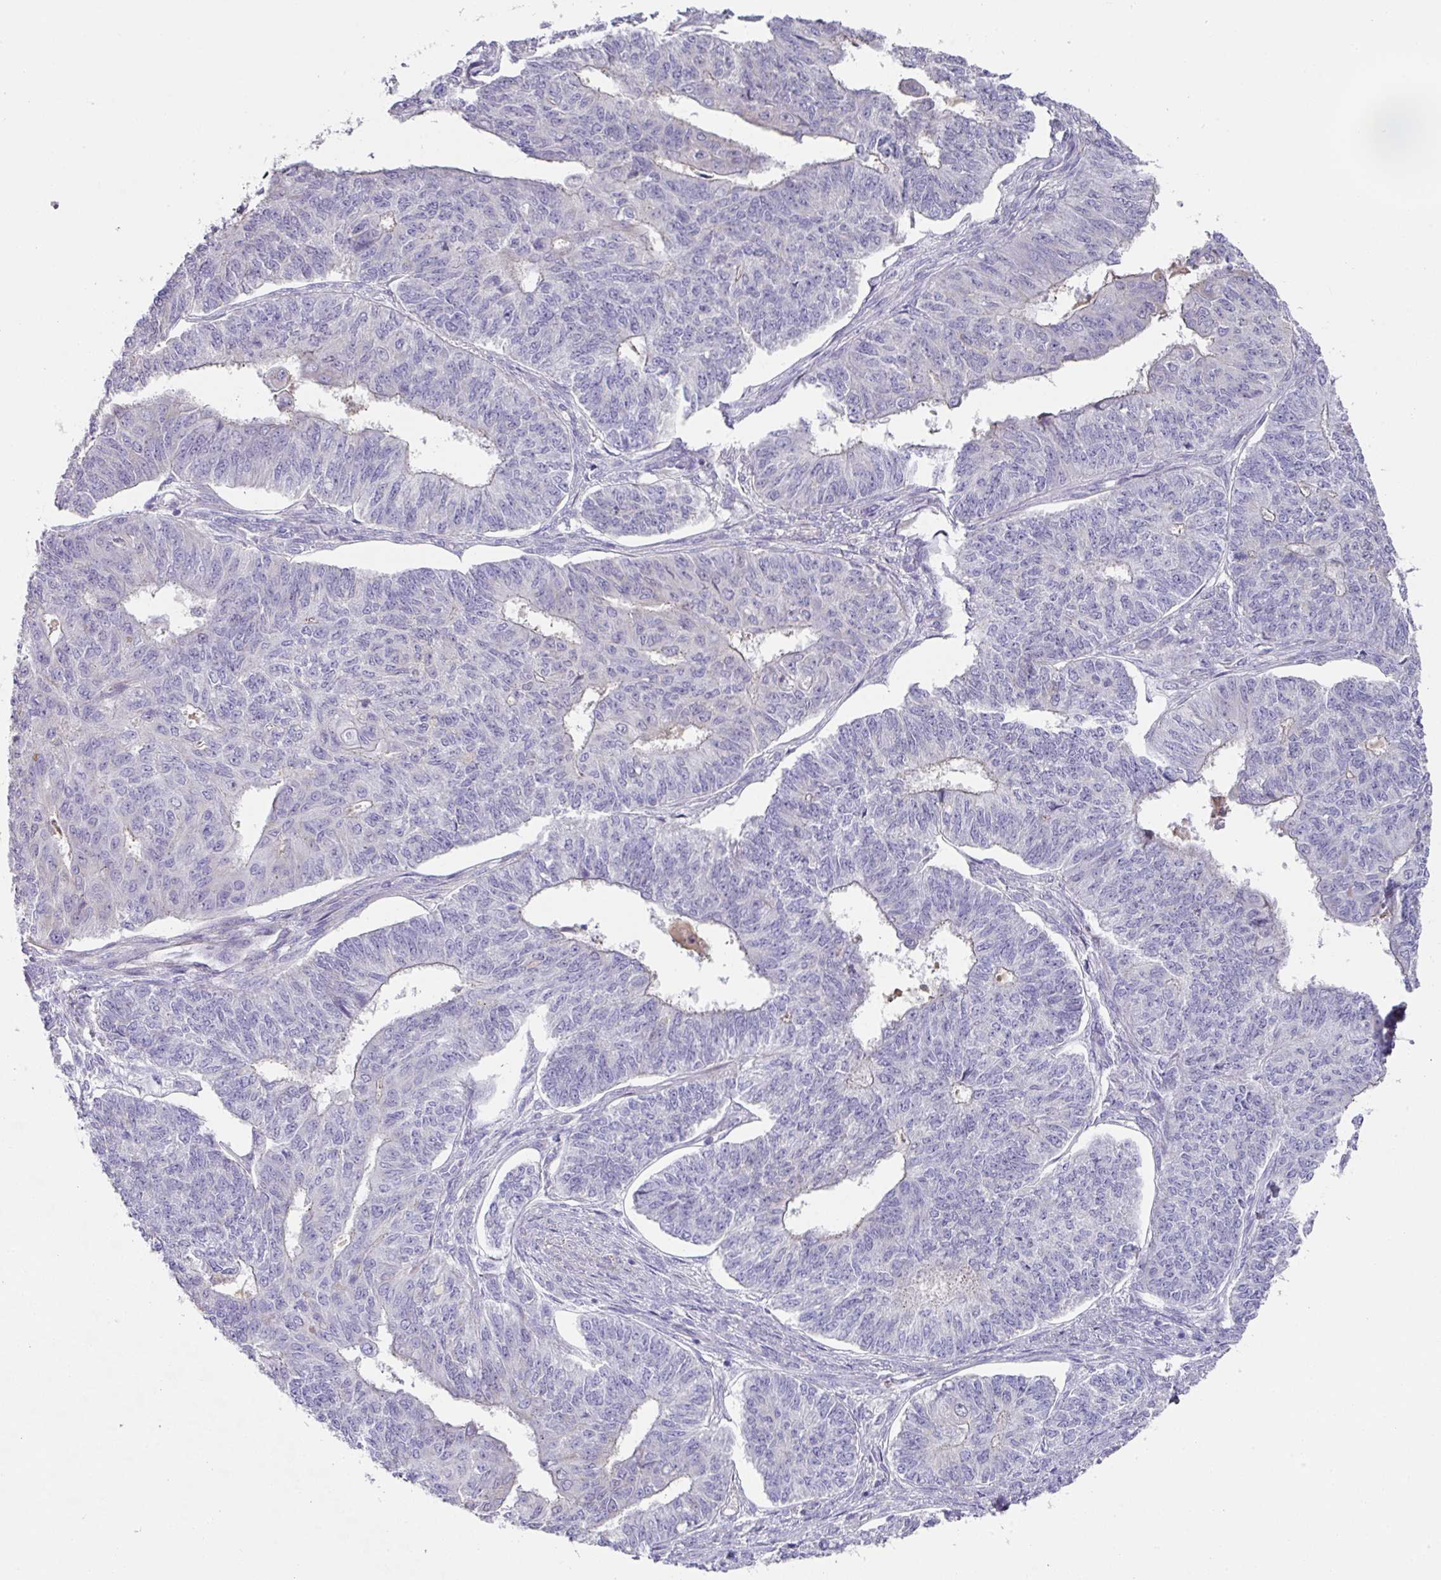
{"staining": {"intensity": "negative", "quantity": "none", "location": "none"}, "tissue": "endometrial cancer", "cell_type": "Tumor cells", "image_type": "cancer", "snomed": [{"axis": "morphology", "description": "Adenocarcinoma, NOS"}, {"axis": "topography", "description": "Endometrium"}], "caption": "A micrograph of adenocarcinoma (endometrial) stained for a protein demonstrates no brown staining in tumor cells.", "gene": "TARM1", "patient": {"sex": "female", "age": 32}}